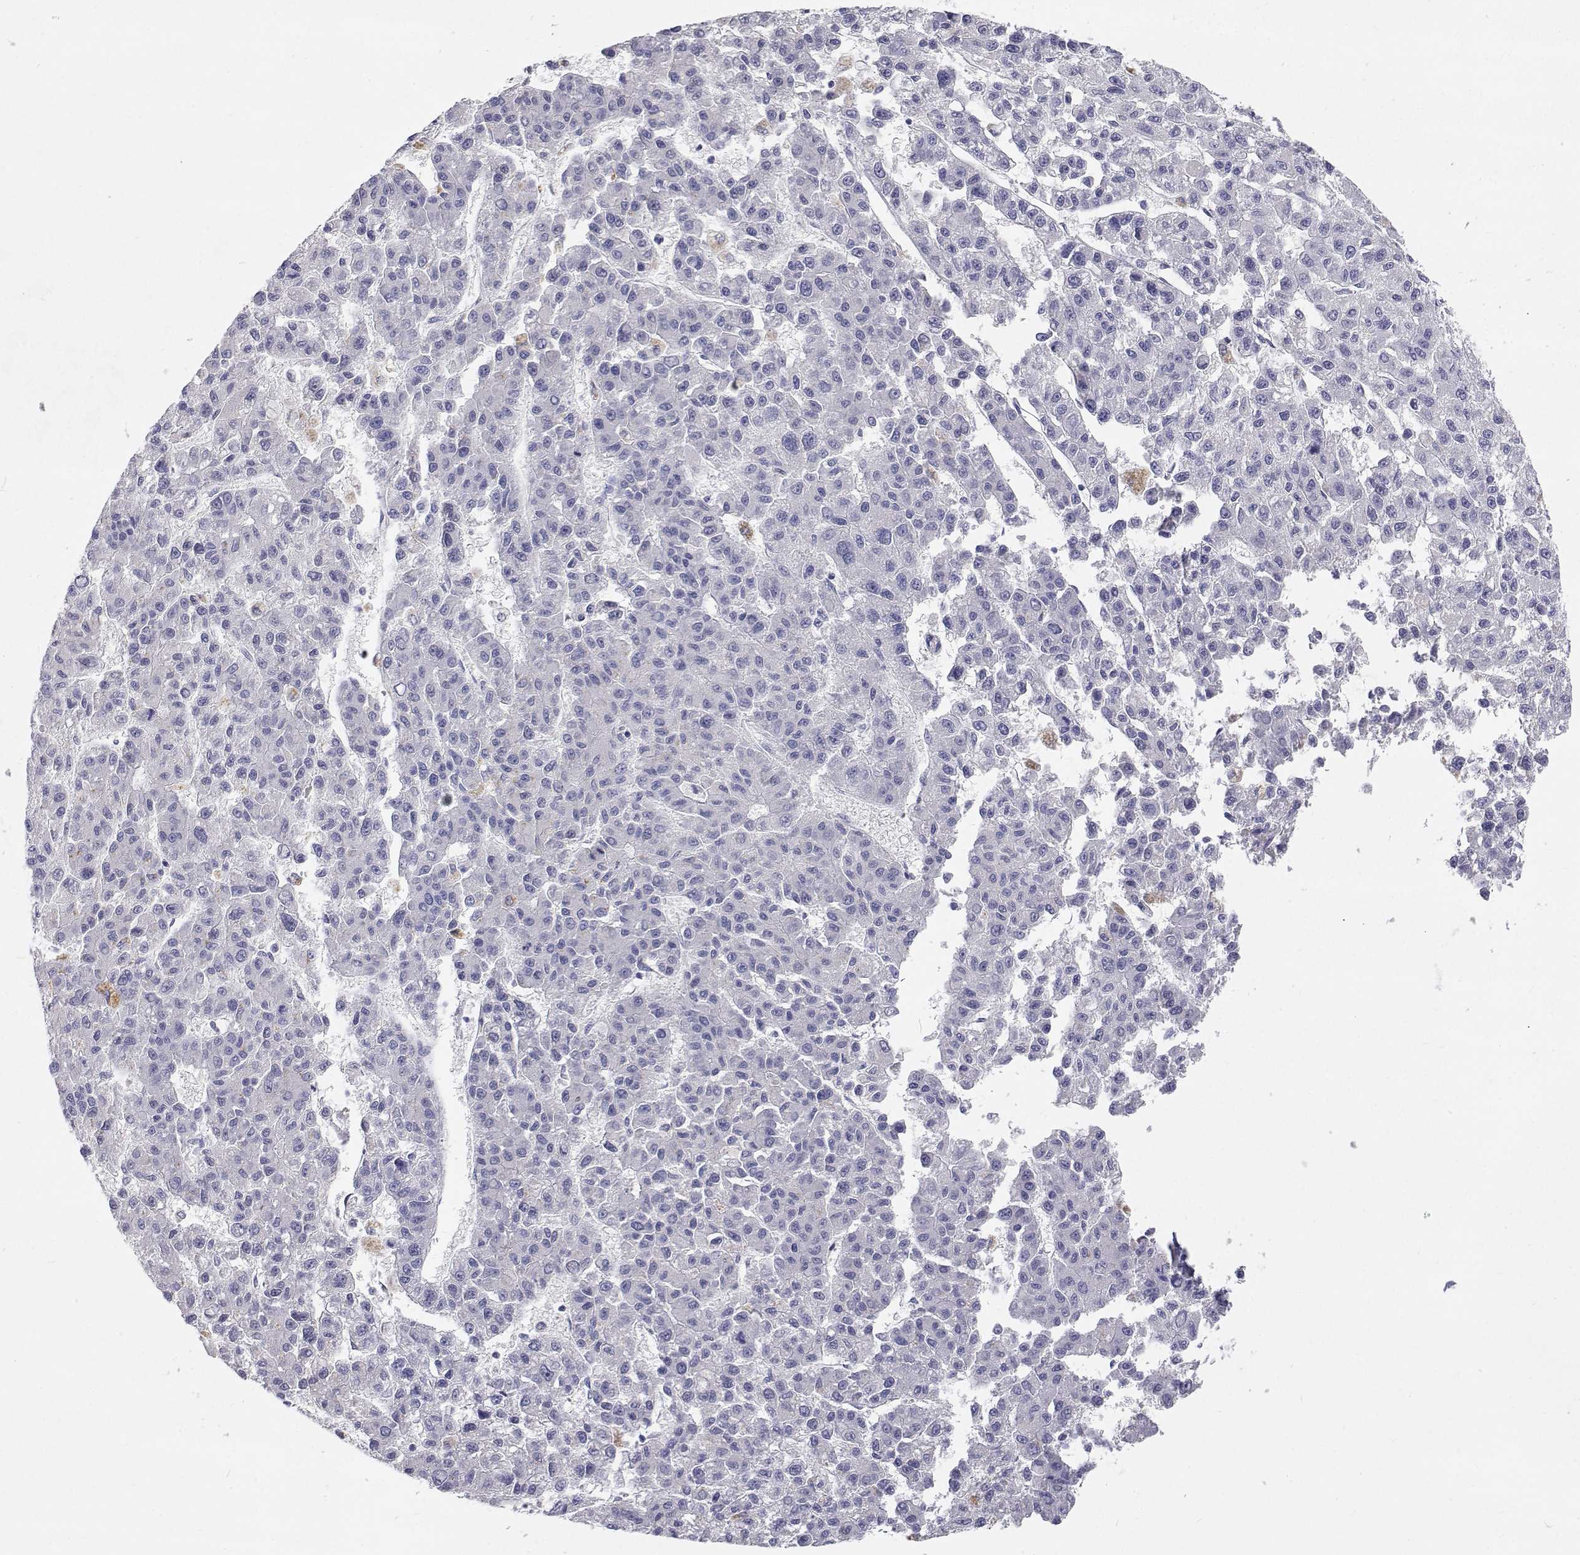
{"staining": {"intensity": "negative", "quantity": "none", "location": "none"}, "tissue": "liver cancer", "cell_type": "Tumor cells", "image_type": "cancer", "snomed": [{"axis": "morphology", "description": "Carcinoma, Hepatocellular, NOS"}, {"axis": "topography", "description": "Liver"}], "caption": "This is an IHC micrograph of human liver cancer. There is no staining in tumor cells.", "gene": "NCR2", "patient": {"sex": "male", "age": 70}}